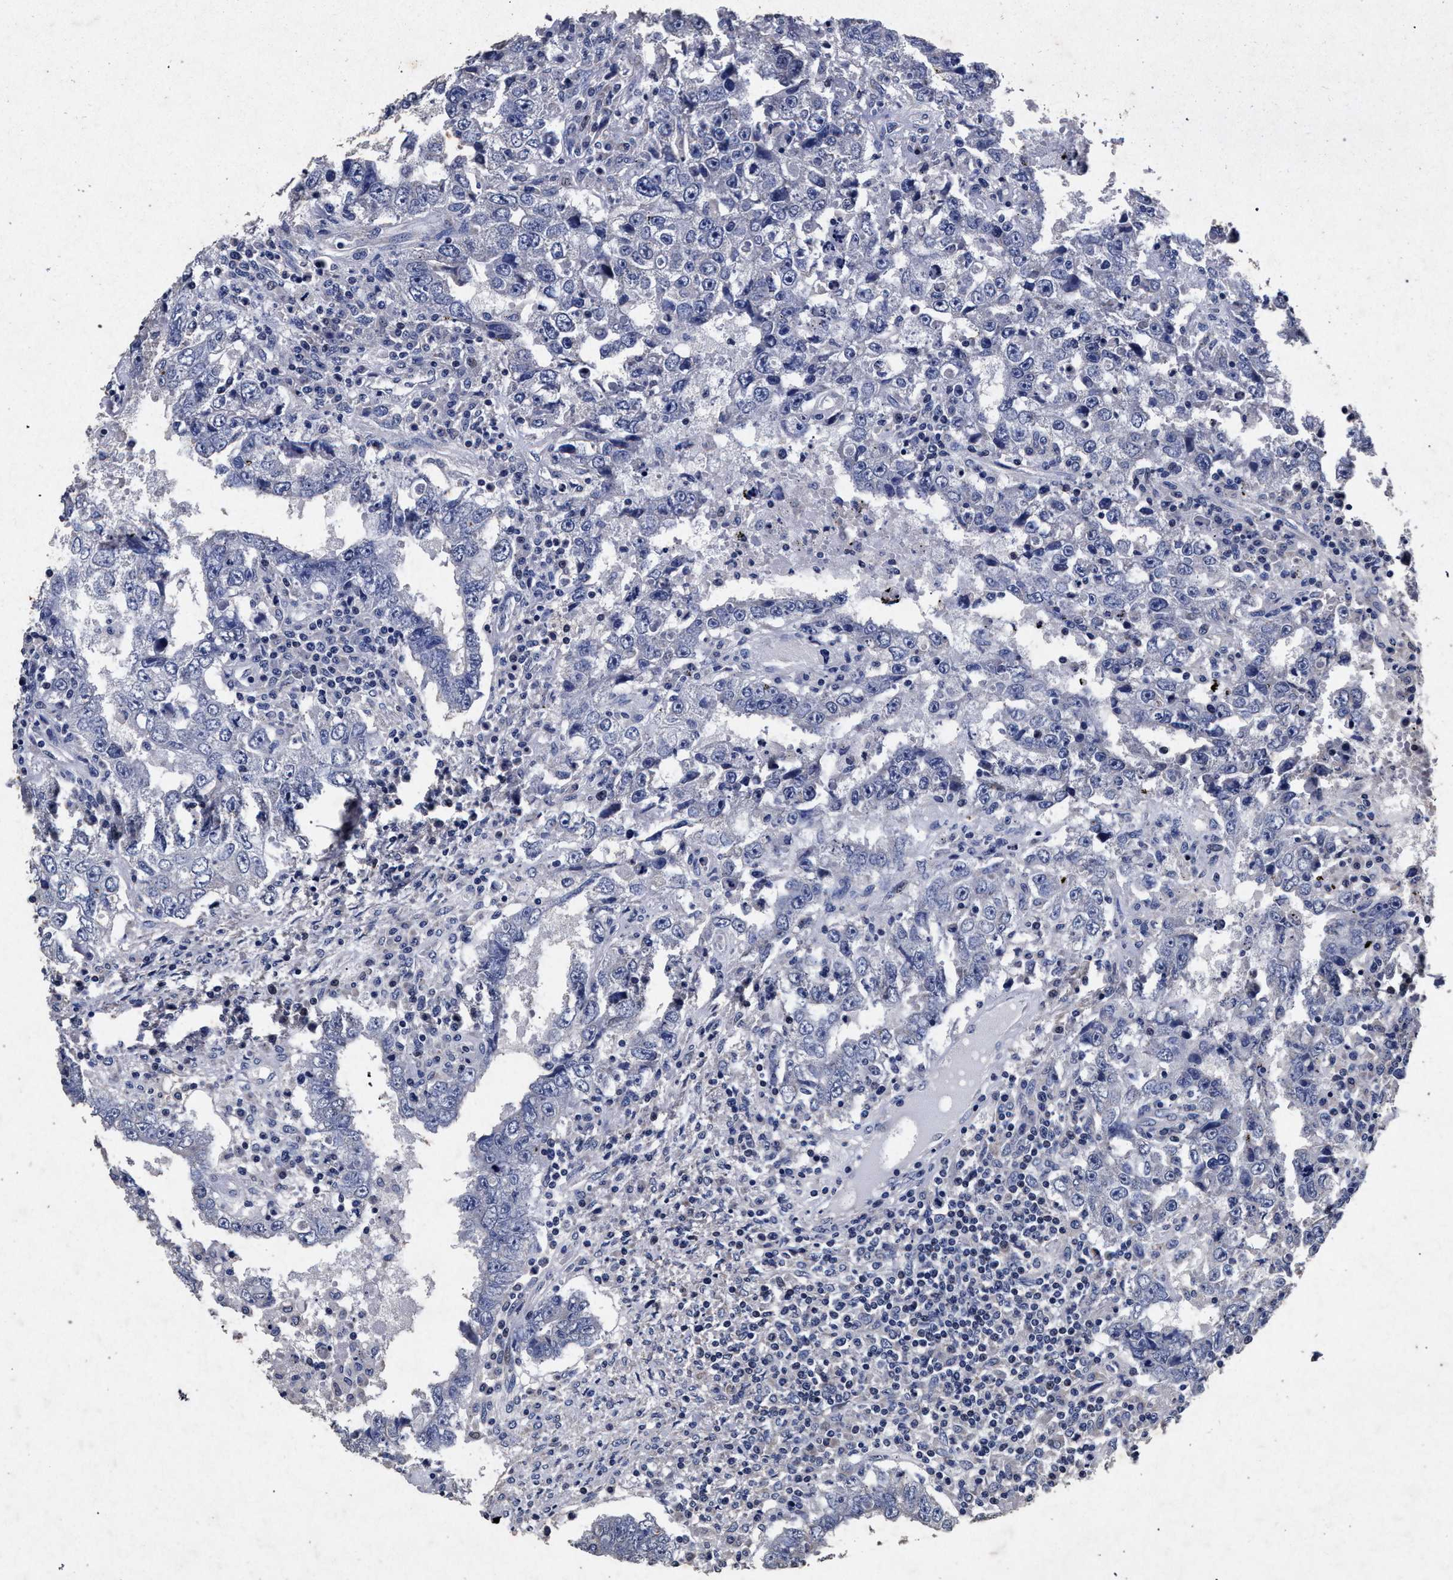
{"staining": {"intensity": "negative", "quantity": "none", "location": "none"}, "tissue": "testis cancer", "cell_type": "Tumor cells", "image_type": "cancer", "snomed": [{"axis": "morphology", "description": "Carcinoma, Embryonal, NOS"}, {"axis": "topography", "description": "Testis"}], "caption": "Testis embryonal carcinoma stained for a protein using IHC displays no expression tumor cells.", "gene": "ATP1A2", "patient": {"sex": "male", "age": 26}}